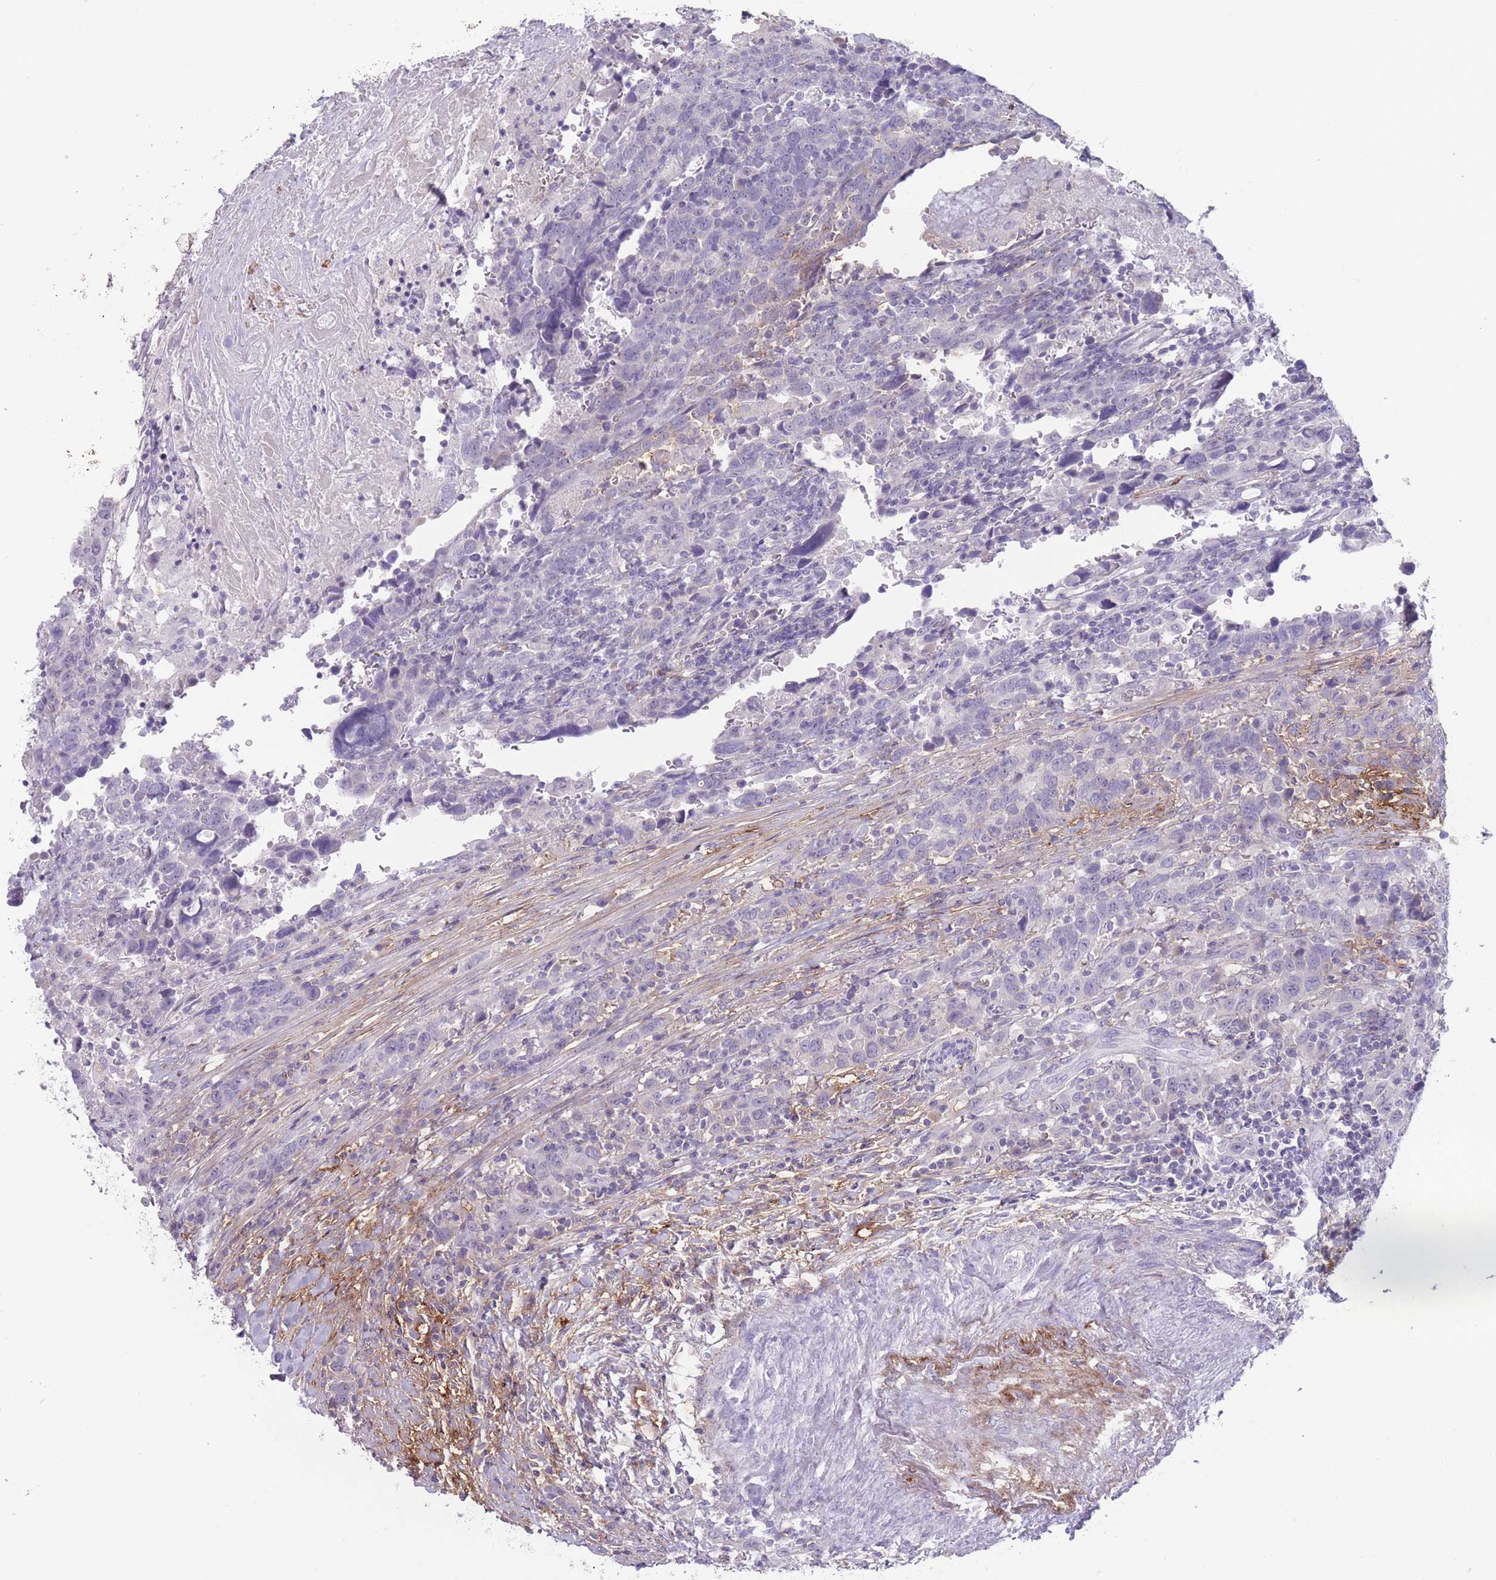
{"staining": {"intensity": "negative", "quantity": "none", "location": "none"}, "tissue": "urothelial cancer", "cell_type": "Tumor cells", "image_type": "cancer", "snomed": [{"axis": "morphology", "description": "Urothelial carcinoma, High grade"}, {"axis": "topography", "description": "Urinary bladder"}], "caption": "Immunohistochemistry image of neoplastic tissue: human high-grade urothelial carcinoma stained with DAB demonstrates no significant protein positivity in tumor cells. (Brightfield microscopy of DAB IHC at high magnification).", "gene": "PAIP2B", "patient": {"sex": "male", "age": 61}}